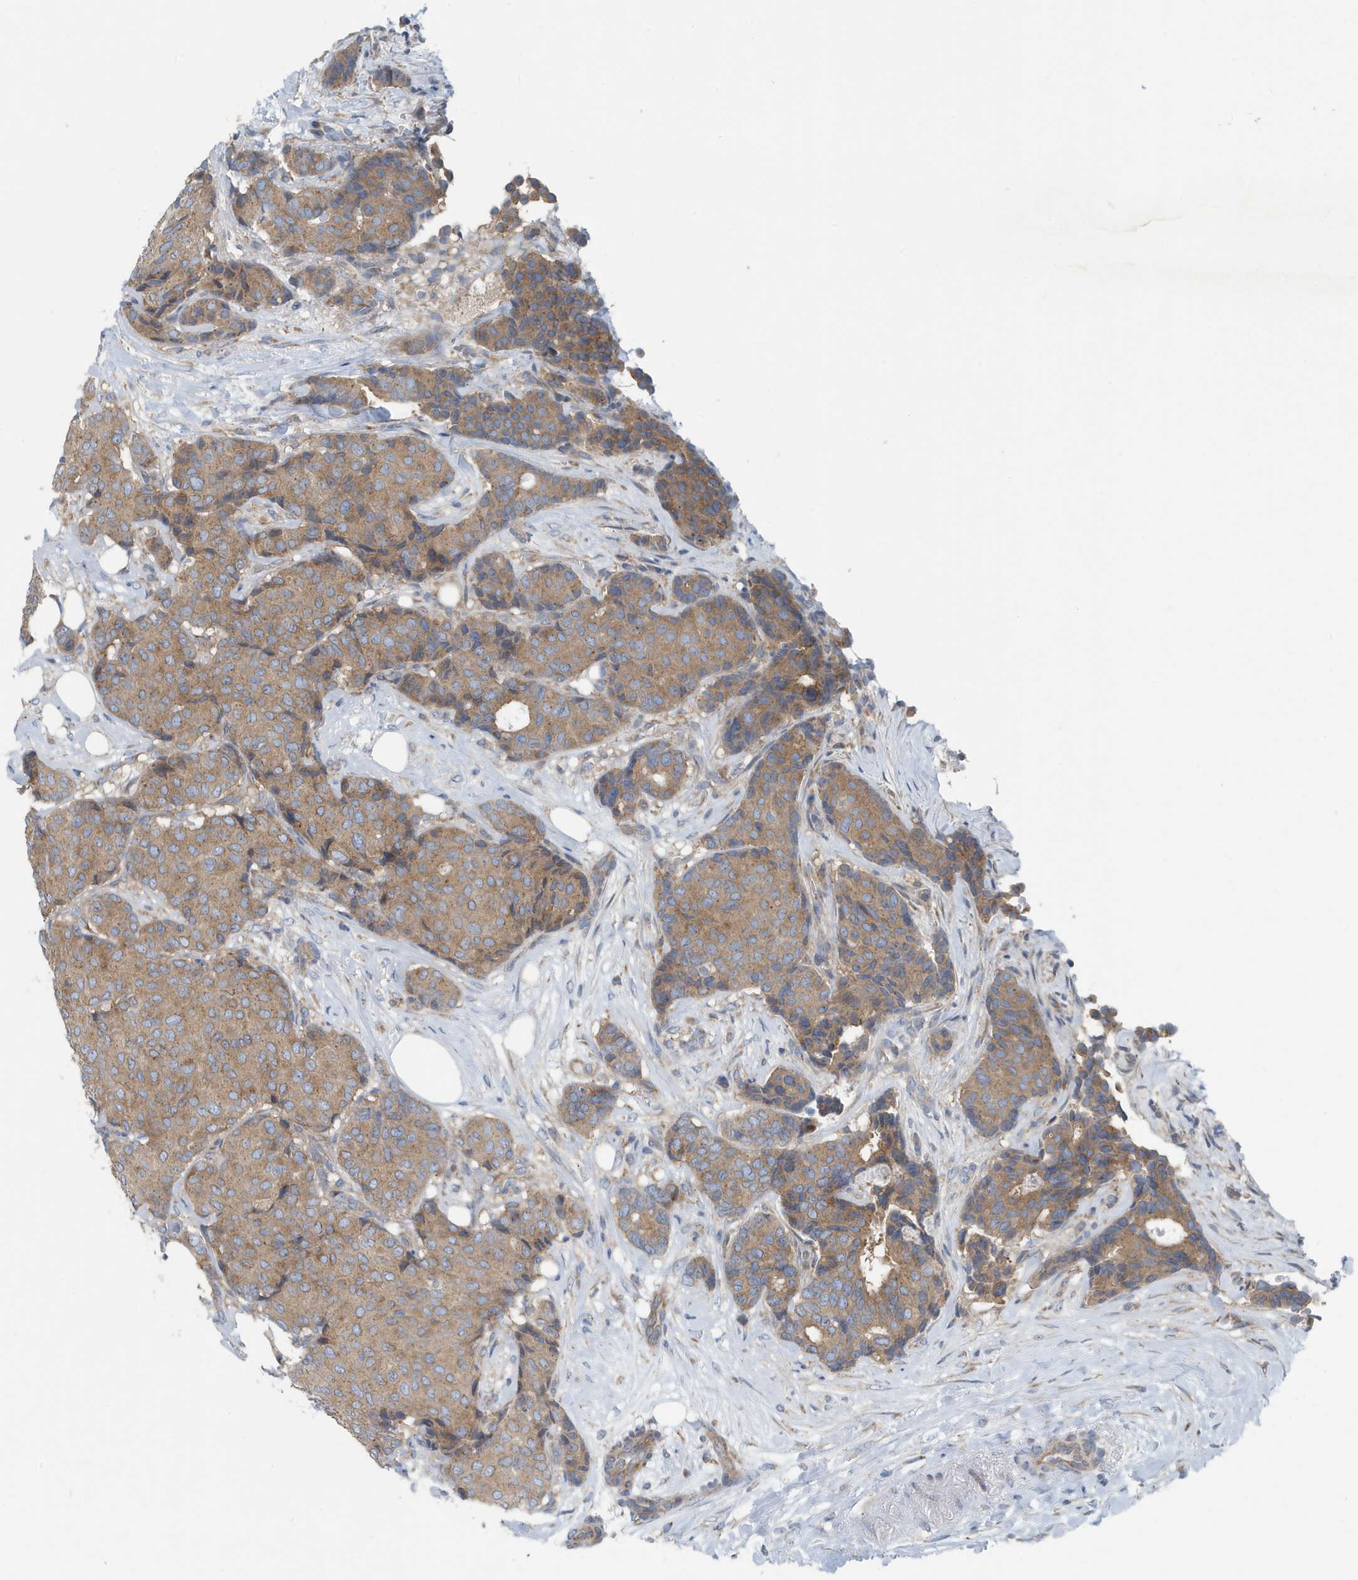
{"staining": {"intensity": "moderate", "quantity": ">75%", "location": "cytoplasmic/membranous"}, "tissue": "breast cancer", "cell_type": "Tumor cells", "image_type": "cancer", "snomed": [{"axis": "morphology", "description": "Duct carcinoma"}, {"axis": "topography", "description": "Breast"}], "caption": "Immunohistochemical staining of human breast cancer (infiltrating ductal carcinoma) shows medium levels of moderate cytoplasmic/membranous positivity in approximately >75% of tumor cells.", "gene": "PPM1M", "patient": {"sex": "female", "age": 75}}